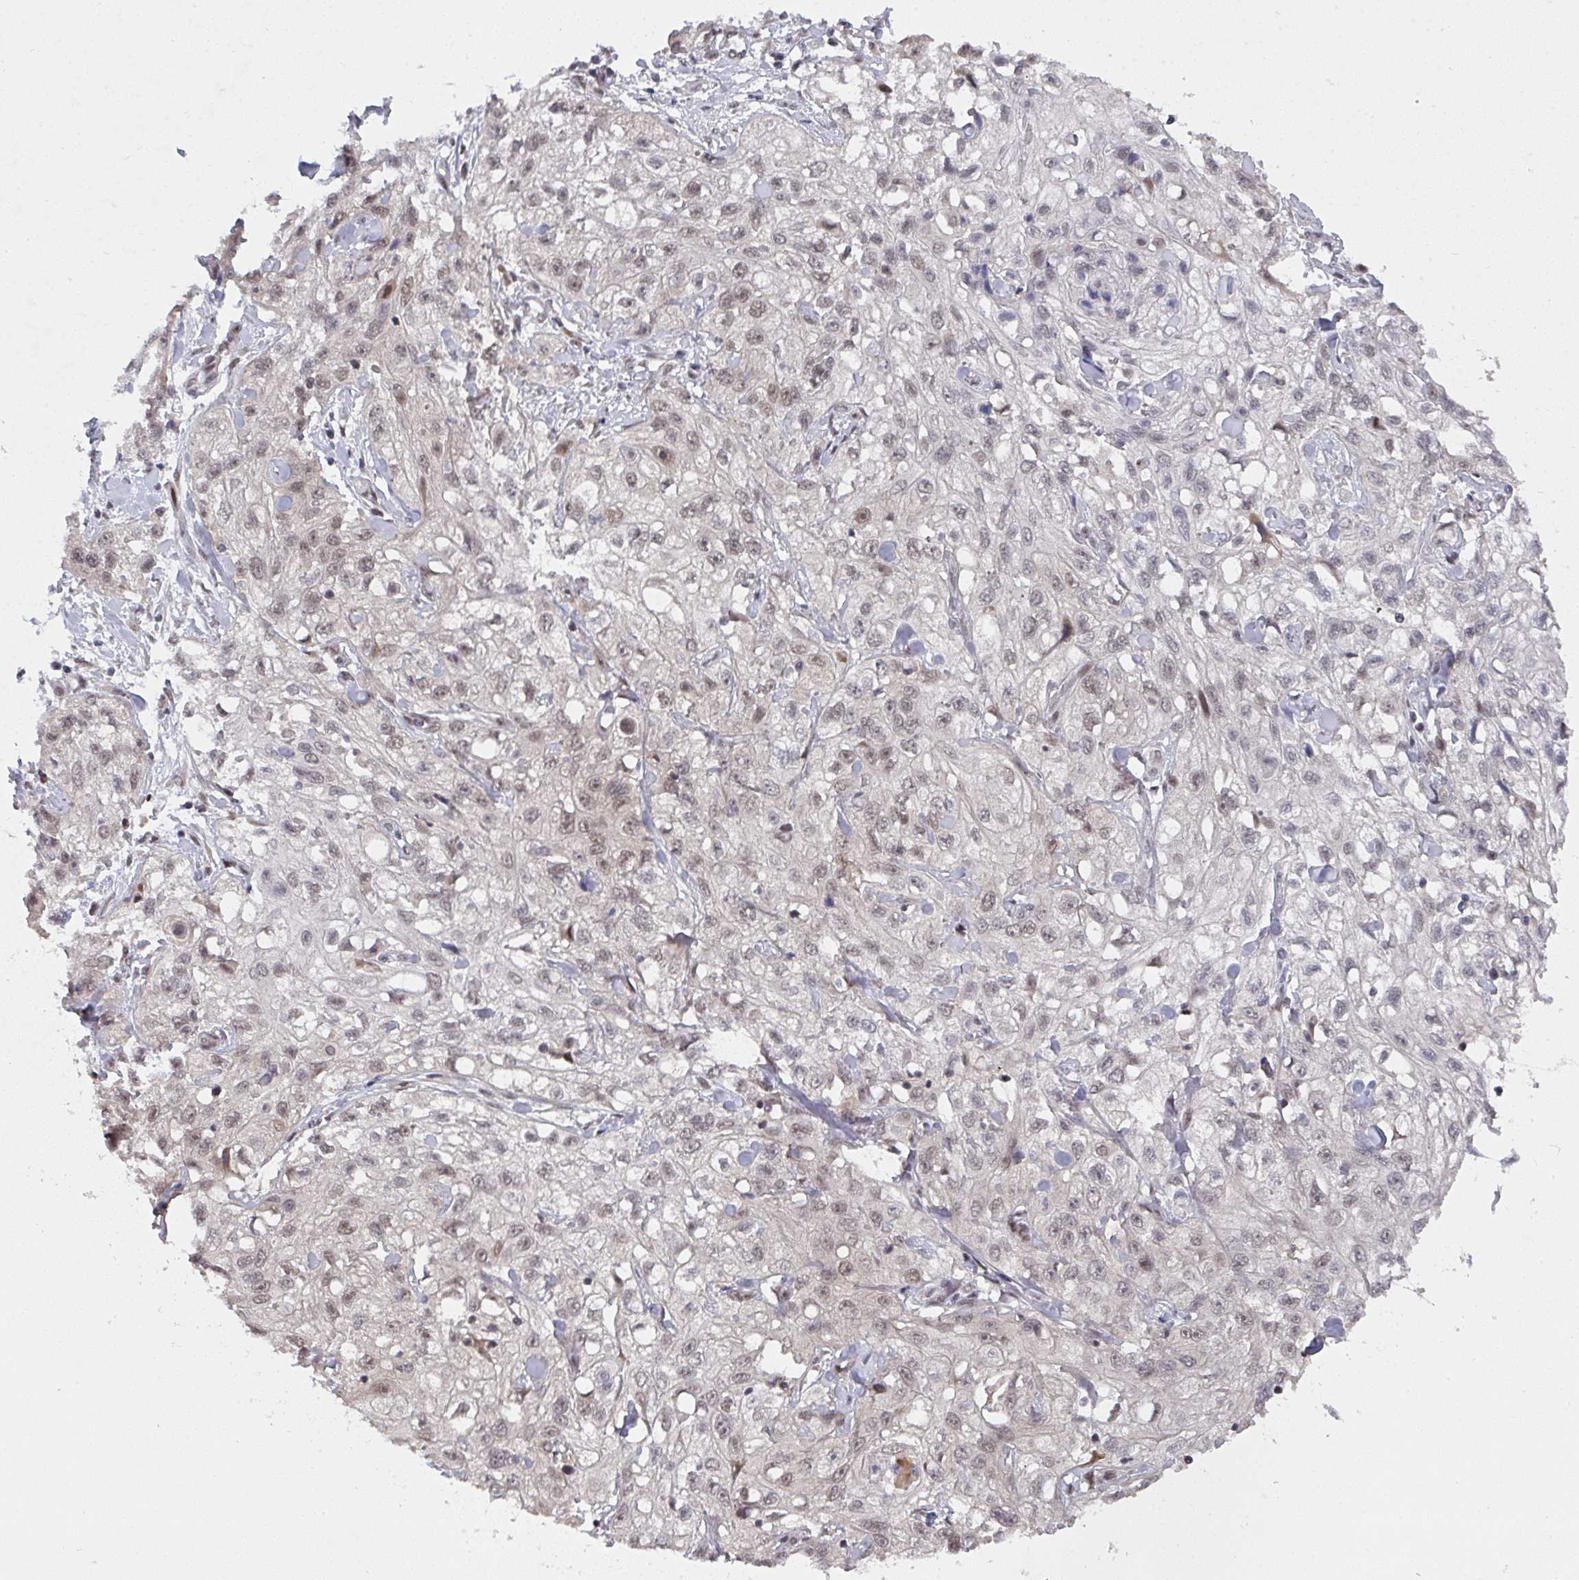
{"staining": {"intensity": "weak", "quantity": ">75%", "location": "nuclear"}, "tissue": "skin cancer", "cell_type": "Tumor cells", "image_type": "cancer", "snomed": [{"axis": "morphology", "description": "Squamous cell carcinoma, NOS"}, {"axis": "topography", "description": "Skin"}, {"axis": "topography", "description": "Vulva"}], "caption": "Protein staining of squamous cell carcinoma (skin) tissue reveals weak nuclear positivity in approximately >75% of tumor cells.", "gene": "JMJD1C", "patient": {"sex": "female", "age": 86}}